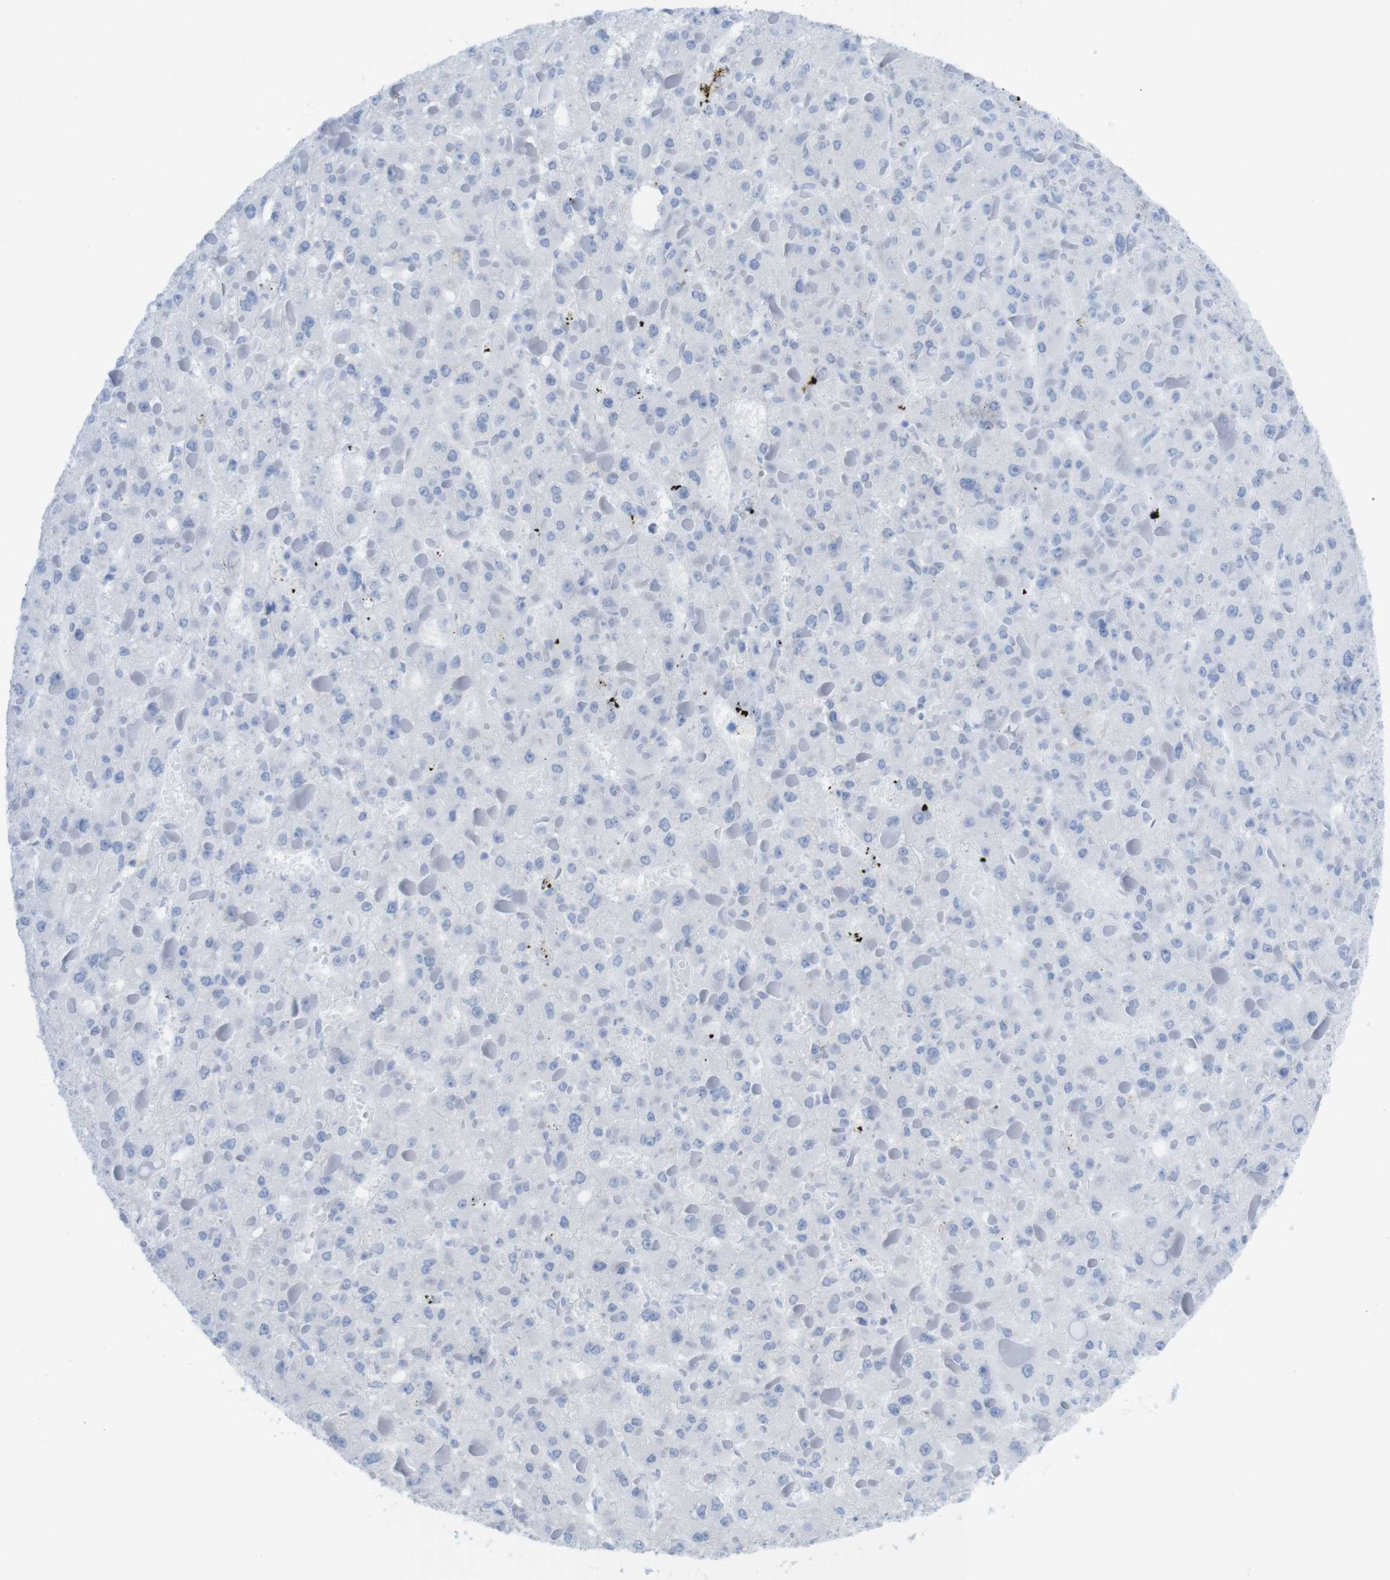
{"staining": {"intensity": "negative", "quantity": "none", "location": "none"}, "tissue": "liver cancer", "cell_type": "Tumor cells", "image_type": "cancer", "snomed": [{"axis": "morphology", "description": "Carcinoma, Hepatocellular, NOS"}, {"axis": "topography", "description": "Liver"}], "caption": "High power microscopy image of an immunohistochemistry photomicrograph of liver cancer (hepatocellular carcinoma), revealing no significant staining in tumor cells. (Immunohistochemistry, brightfield microscopy, high magnification).", "gene": "MYH7", "patient": {"sex": "female", "age": 73}}